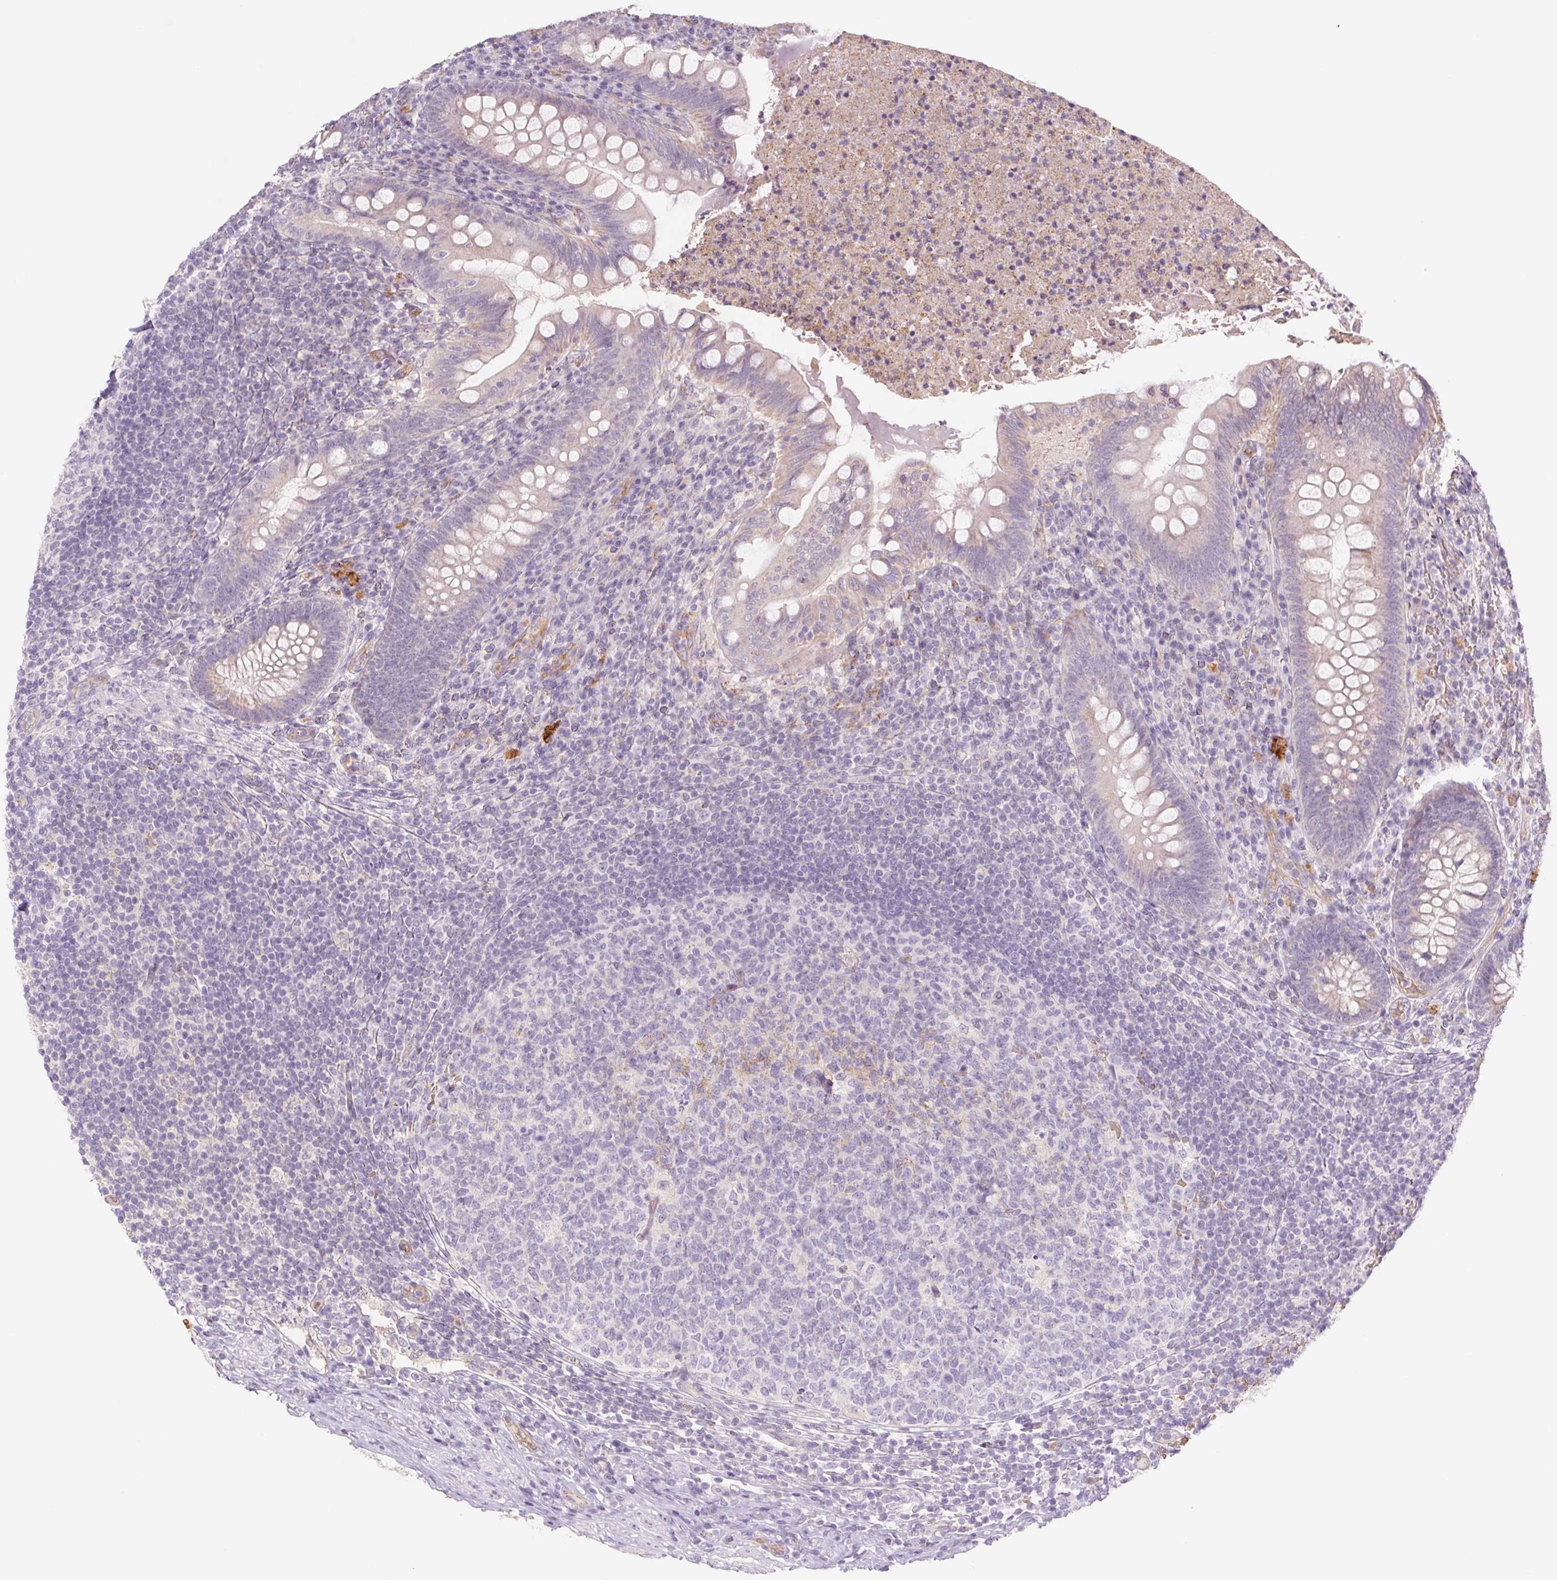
{"staining": {"intensity": "negative", "quantity": "none", "location": "none"}, "tissue": "appendix", "cell_type": "Glandular cells", "image_type": "normal", "snomed": [{"axis": "morphology", "description": "Normal tissue, NOS"}, {"axis": "topography", "description": "Appendix"}], "caption": "Immunohistochemistry (IHC) of benign human appendix displays no staining in glandular cells. Brightfield microscopy of immunohistochemistry stained with DAB (brown) and hematoxylin (blue), captured at high magnification.", "gene": "IGFL3", "patient": {"sex": "male", "age": 47}}